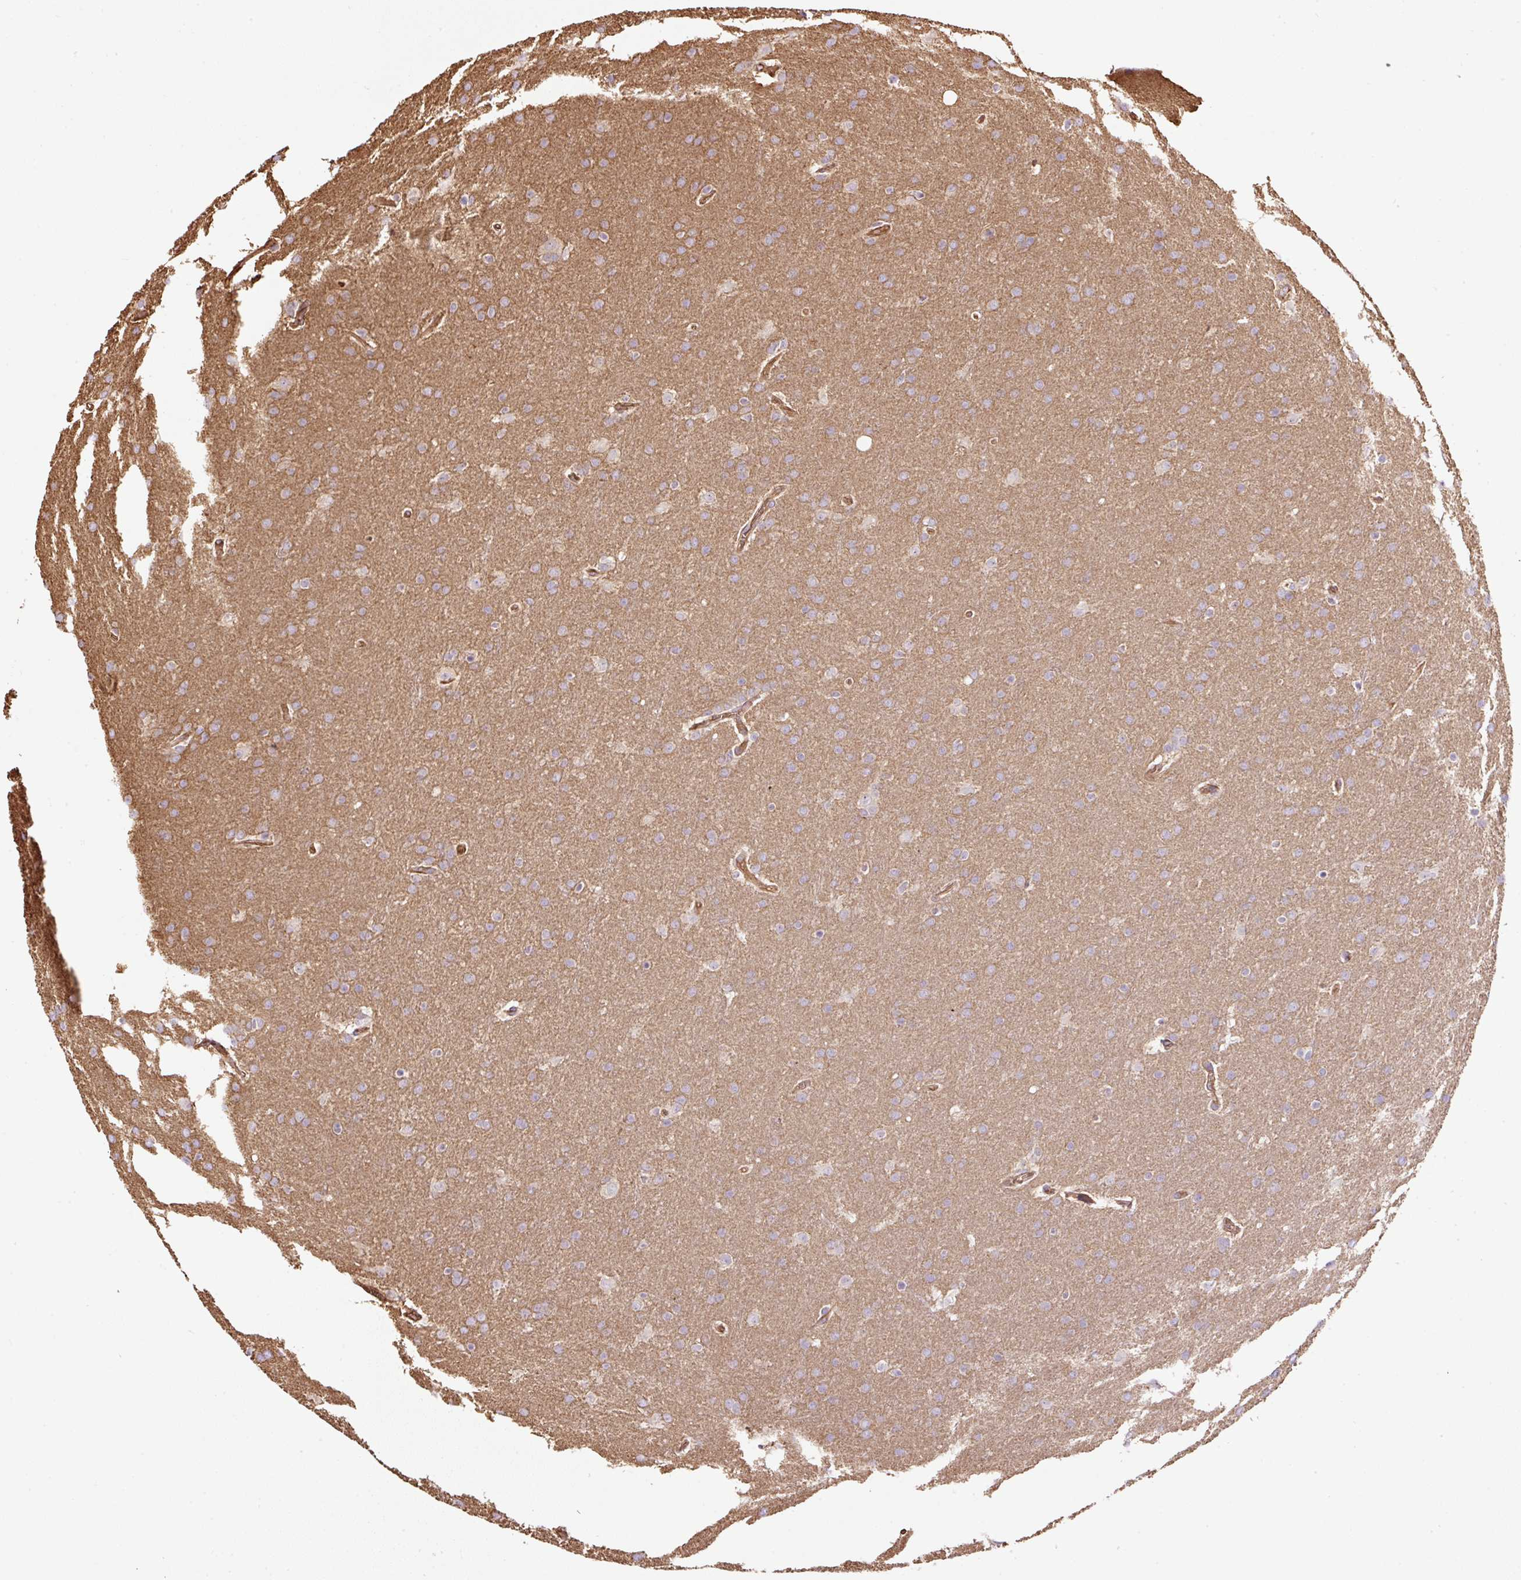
{"staining": {"intensity": "negative", "quantity": "none", "location": "none"}, "tissue": "glioma", "cell_type": "Tumor cells", "image_type": "cancer", "snomed": [{"axis": "morphology", "description": "Glioma, malignant, Low grade"}, {"axis": "topography", "description": "Brain"}], "caption": "Tumor cells are negative for brown protein staining in glioma. (DAB (3,3'-diaminobenzidine) immunohistochemistry visualized using brightfield microscopy, high magnification).", "gene": "B3GALT5", "patient": {"sex": "female", "age": 32}}